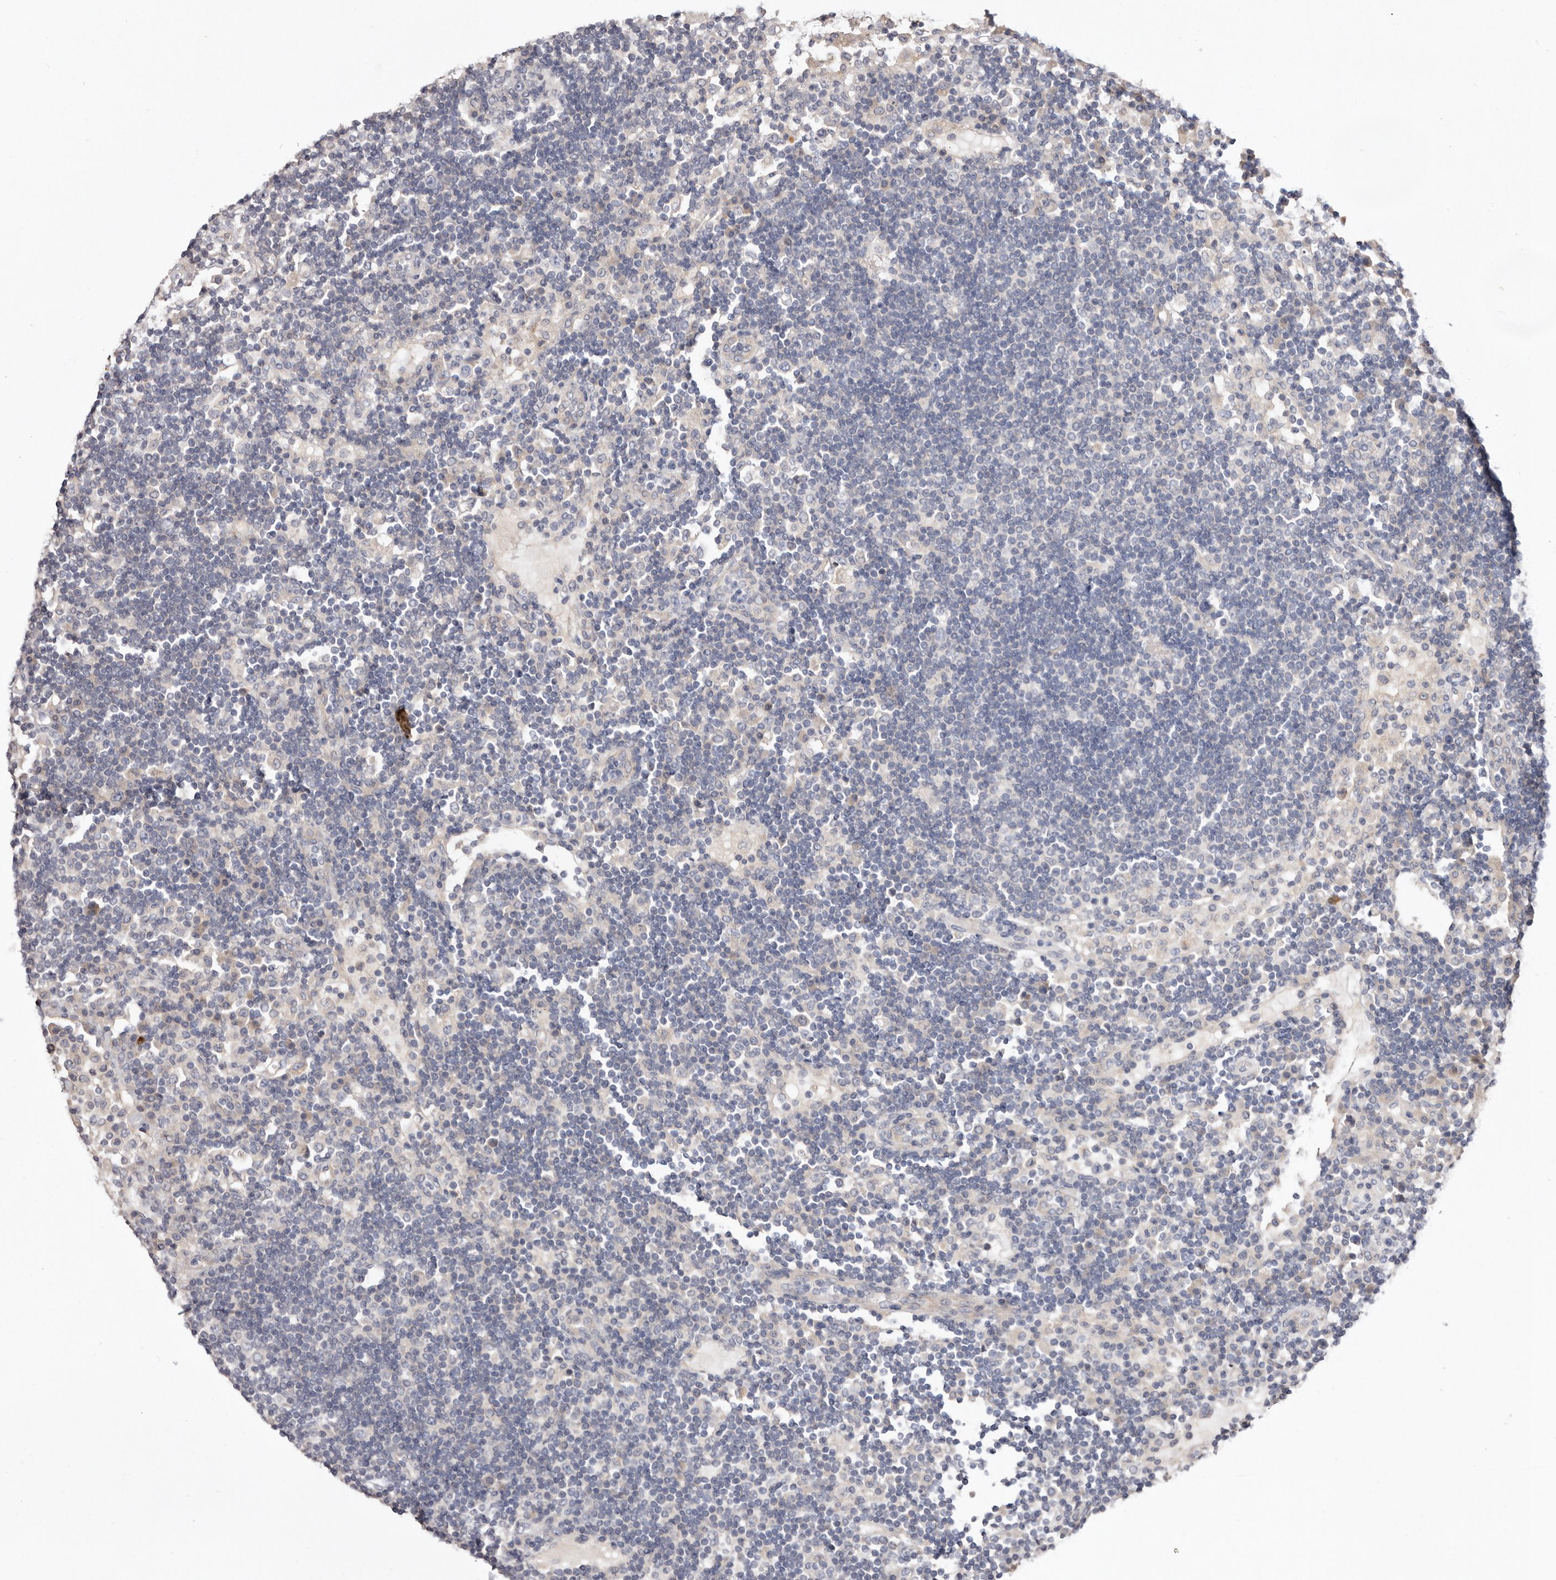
{"staining": {"intensity": "negative", "quantity": "none", "location": "none"}, "tissue": "lymph node", "cell_type": "Germinal center cells", "image_type": "normal", "snomed": [{"axis": "morphology", "description": "Normal tissue, NOS"}, {"axis": "topography", "description": "Lymph node"}], "caption": "Immunohistochemistry micrograph of unremarkable lymph node: lymph node stained with DAB (3,3'-diaminobenzidine) displays no significant protein positivity in germinal center cells.", "gene": "STK16", "patient": {"sex": "female", "age": 53}}